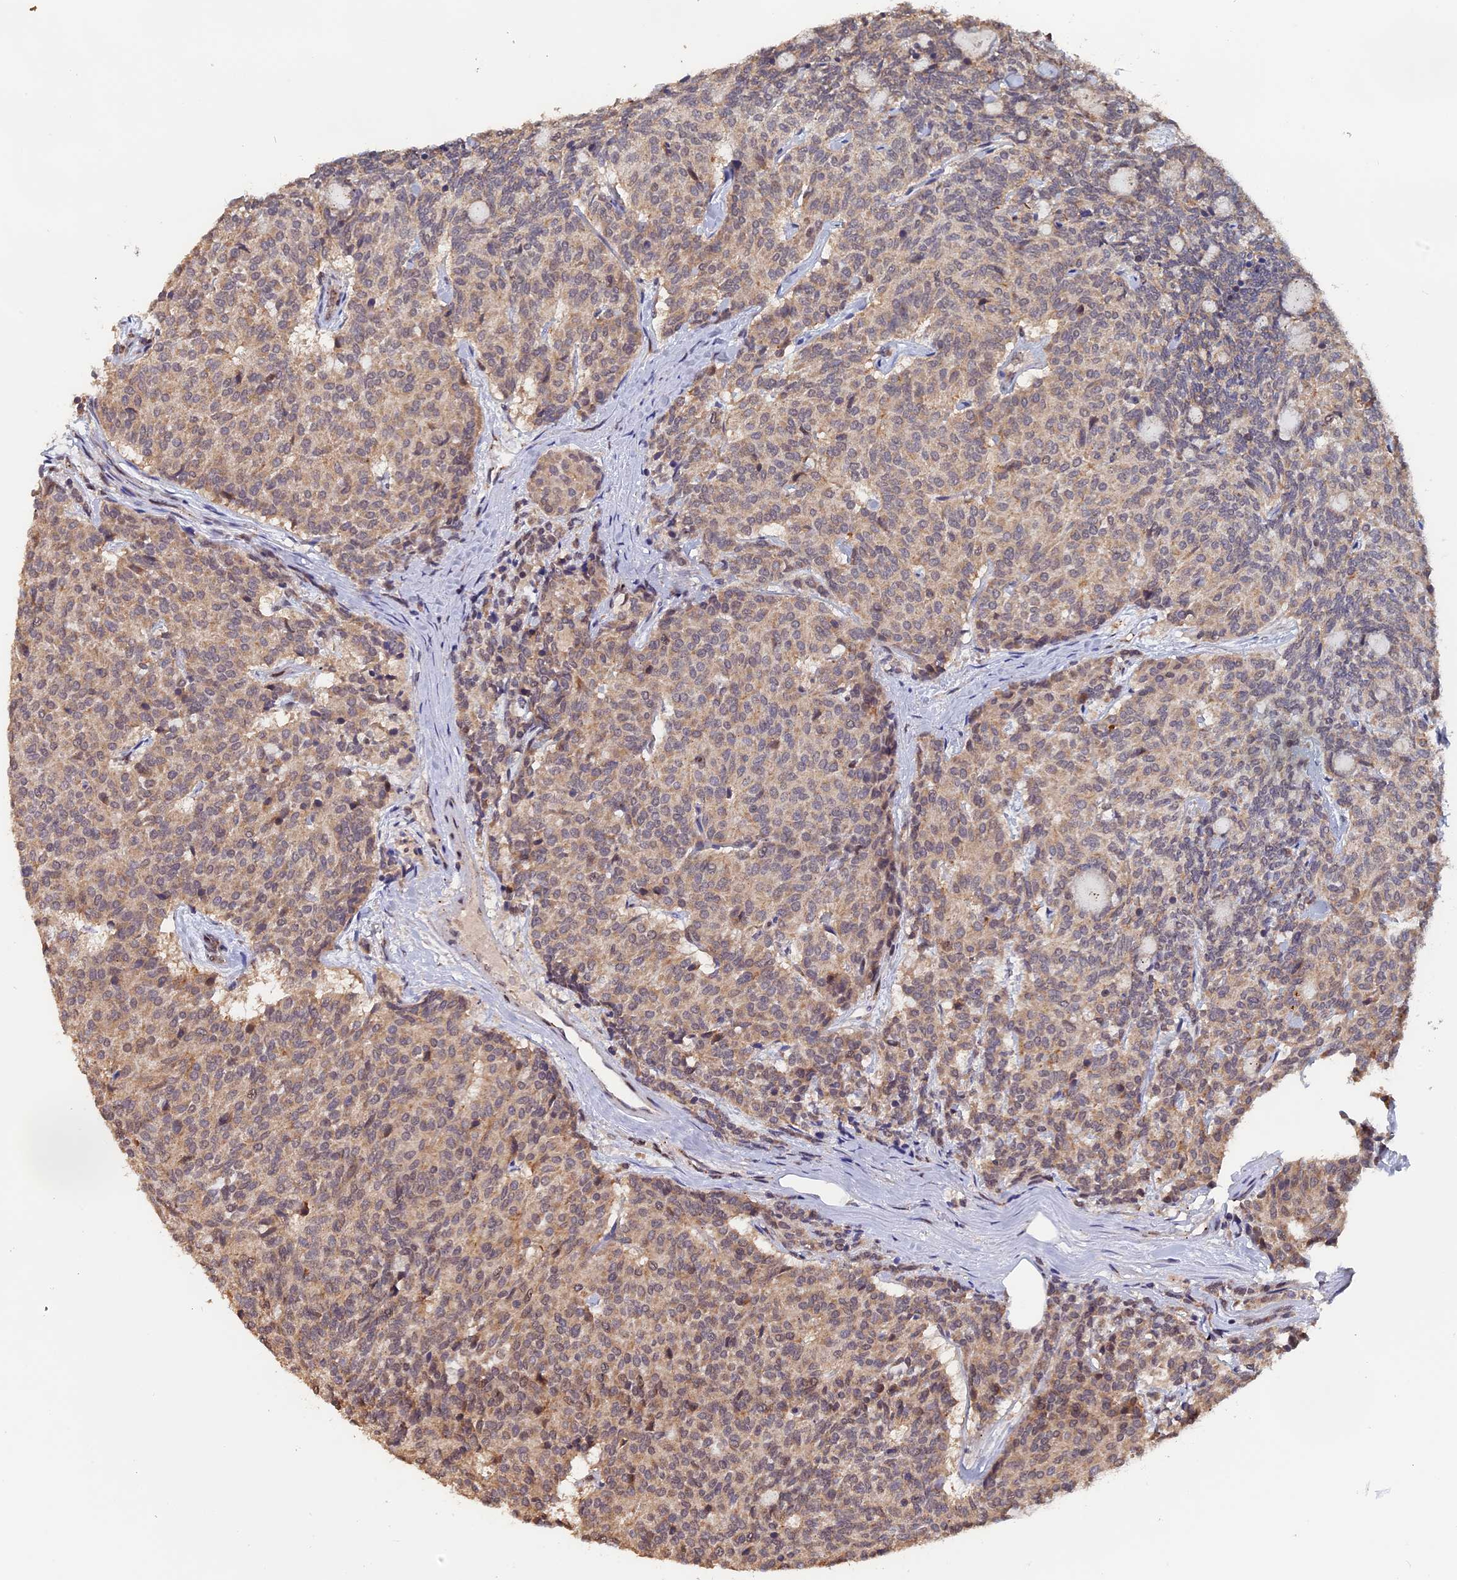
{"staining": {"intensity": "weak", "quantity": ">75%", "location": "cytoplasmic/membranous"}, "tissue": "carcinoid", "cell_type": "Tumor cells", "image_type": "cancer", "snomed": [{"axis": "morphology", "description": "Carcinoid, malignant, NOS"}, {"axis": "topography", "description": "Pancreas"}], "caption": "The immunohistochemical stain highlights weak cytoplasmic/membranous positivity in tumor cells of malignant carcinoid tissue.", "gene": "PIGQ", "patient": {"sex": "female", "age": 54}}